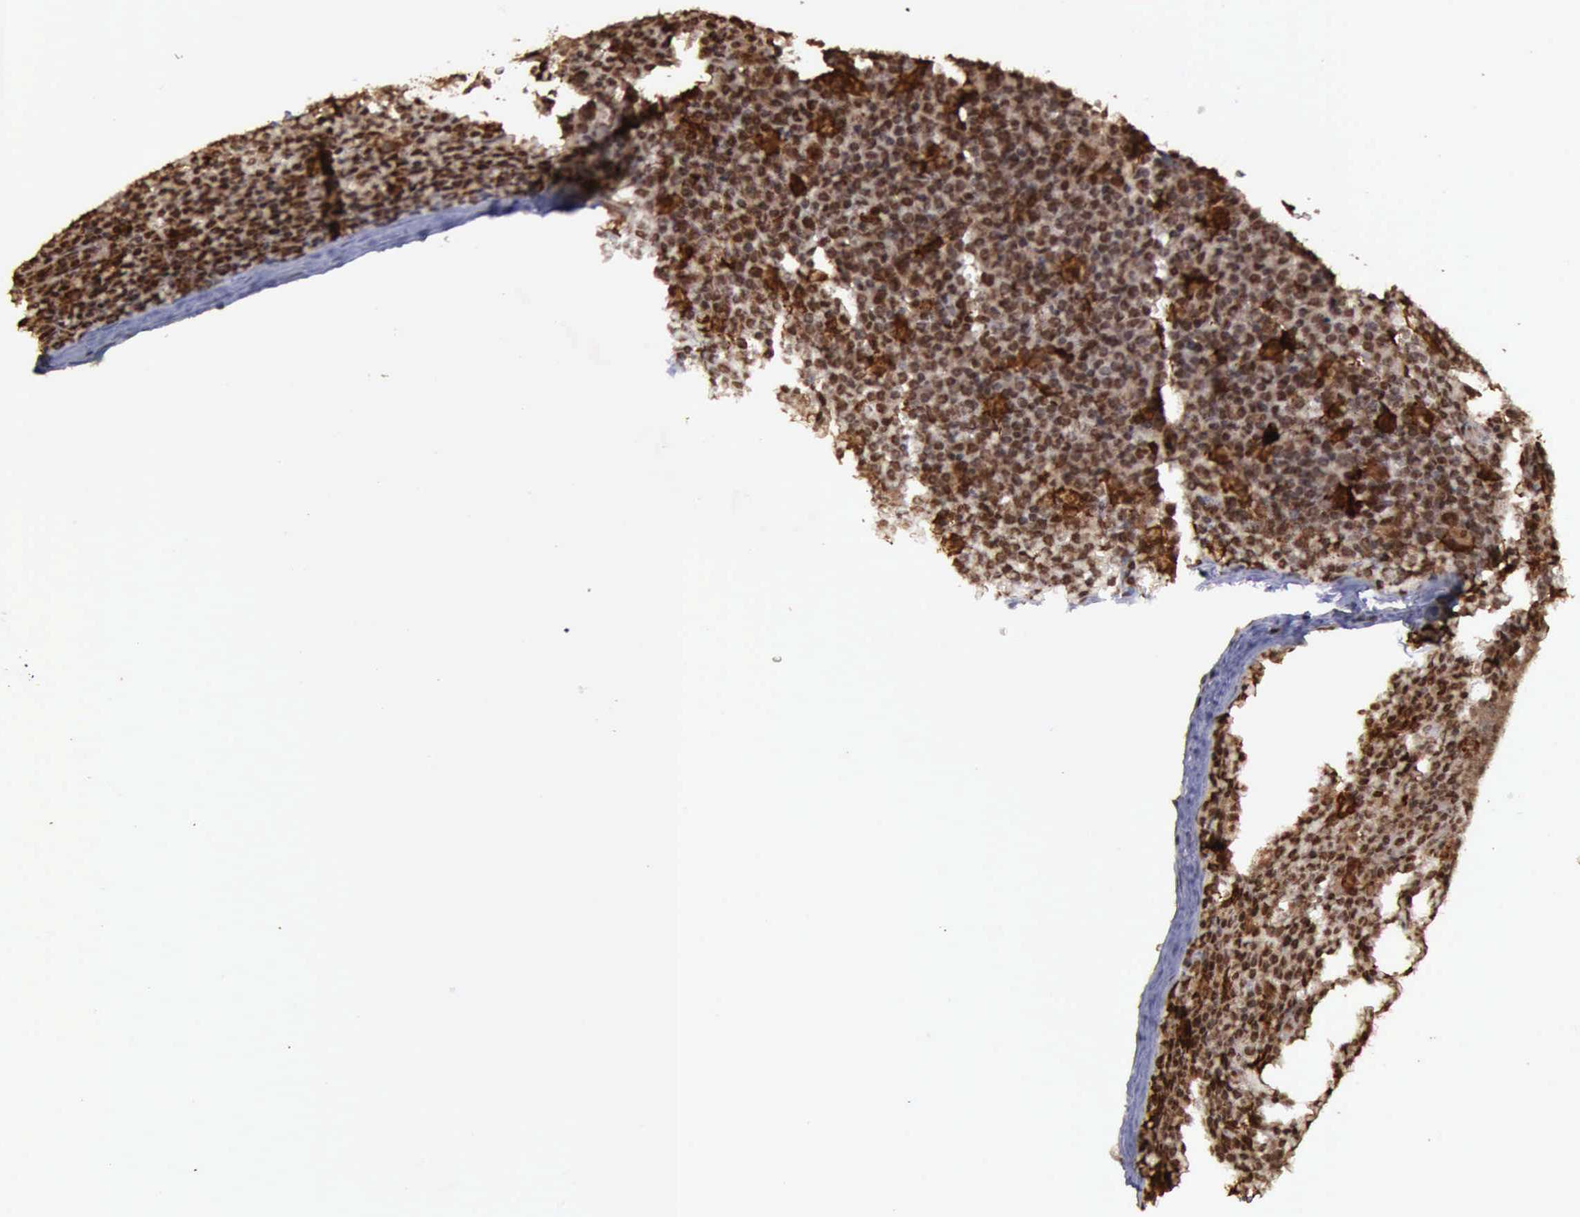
{"staining": {"intensity": "strong", "quantity": ">75%", "location": "cytoplasmic/membranous,nuclear"}, "tissue": "lymphoma", "cell_type": "Tumor cells", "image_type": "cancer", "snomed": [{"axis": "morphology", "description": "Malignant lymphoma, non-Hodgkin's type, Low grade"}, {"axis": "topography", "description": "Lymph node"}], "caption": "Protein staining of low-grade malignant lymphoma, non-Hodgkin's type tissue exhibits strong cytoplasmic/membranous and nuclear expression in about >75% of tumor cells.", "gene": "TRMT2A", "patient": {"sex": "male", "age": 50}}